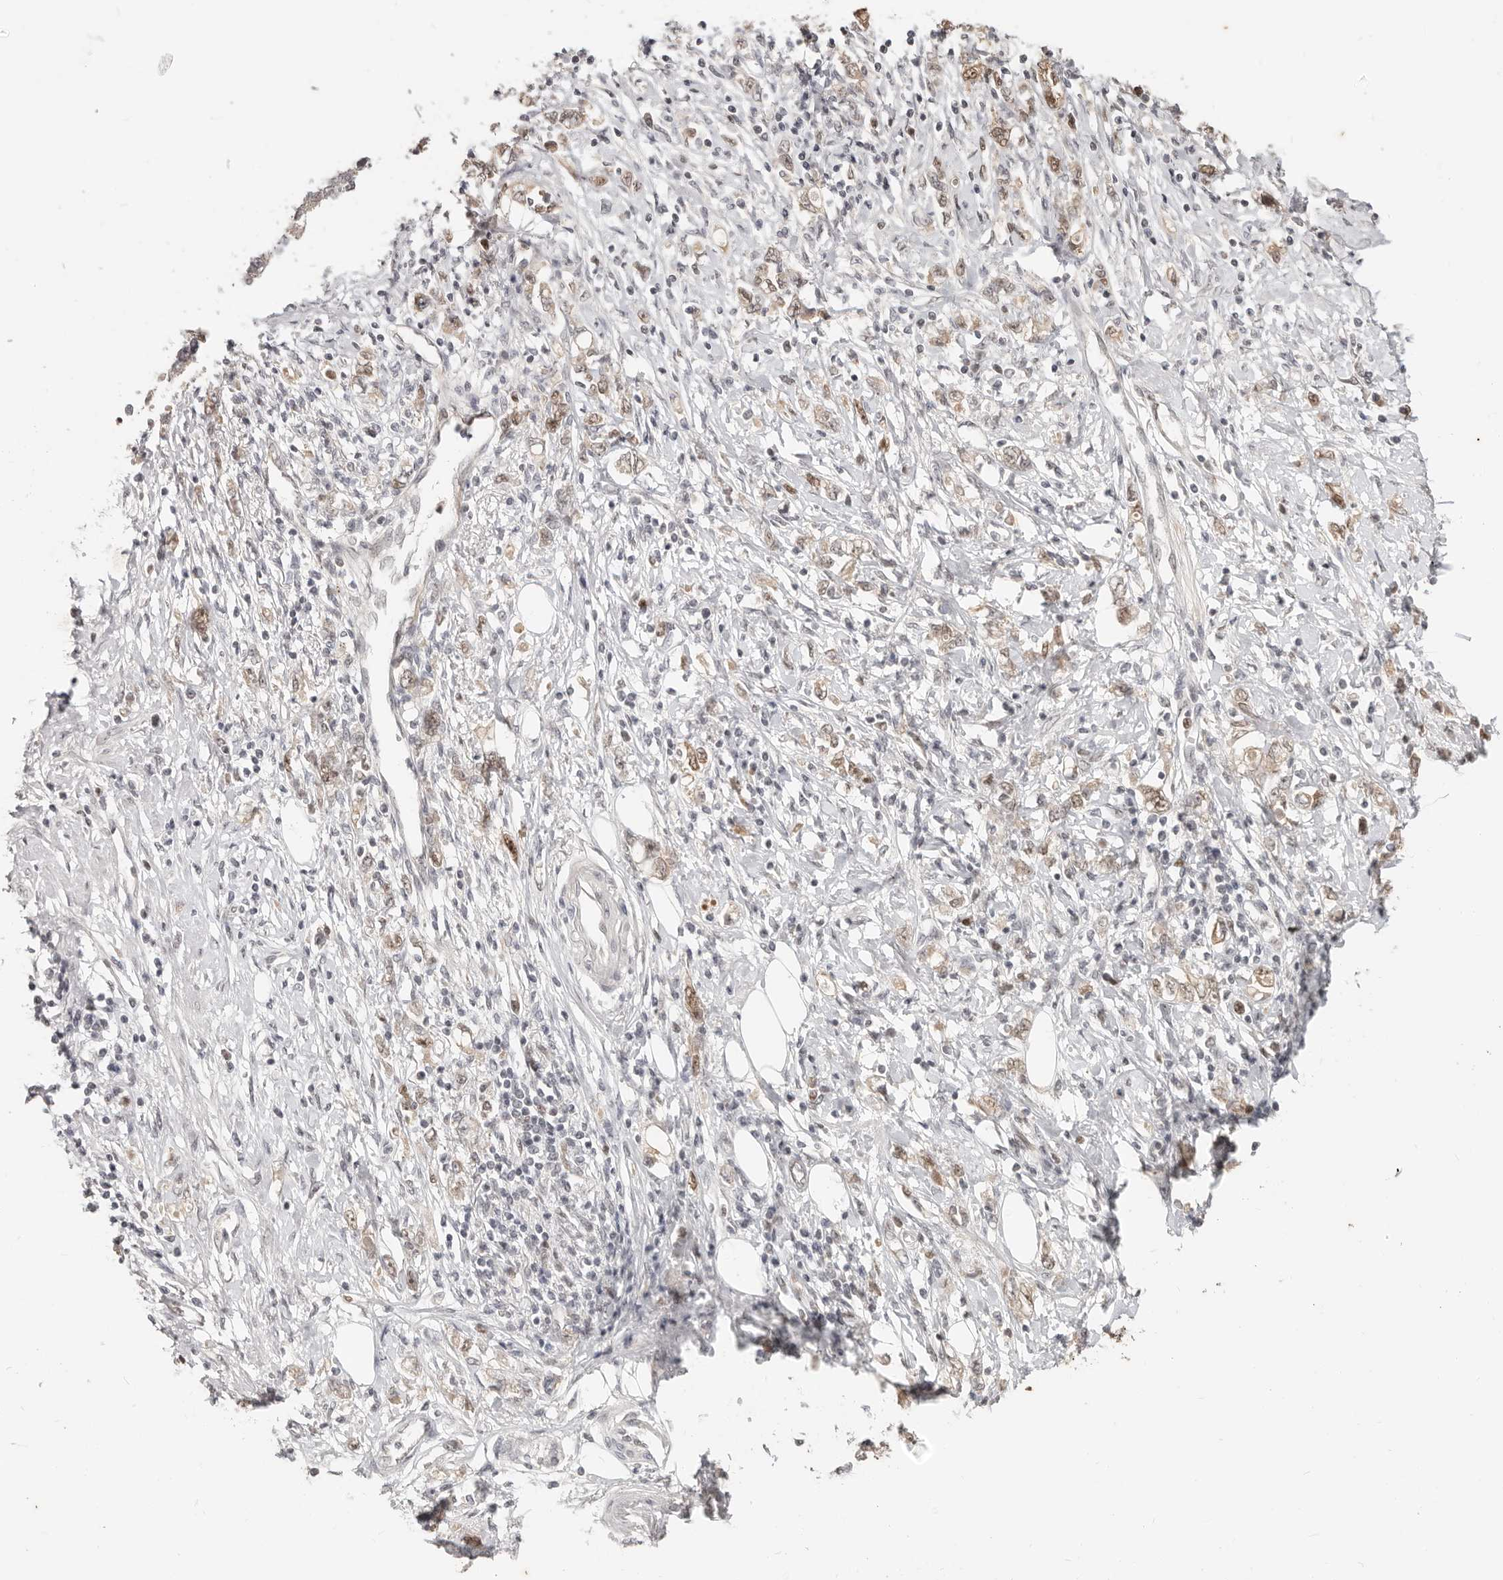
{"staining": {"intensity": "moderate", "quantity": "25%-75%", "location": "nuclear"}, "tissue": "stomach cancer", "cell_type": "Tumor cells", "image_type": "cancer", "snomed": [{"axis": "morphology", "description": "Adenocarcinoma, NOS"}, {"axis": "topography", "description": "Stomach"}], "caption": "The histopathology image shows staining of stomach adenocarcinoma, revealing moderate nuclear protein staining (brown color) within tumor cells. The staining was performed using DAB (3,3'-diaminobenzidine), with brown indicating positive protein expression. Nuclei are stained blue with hematoxylin.", "gene": "RFC2", "patient": {"sex": "female", "age": 76}}